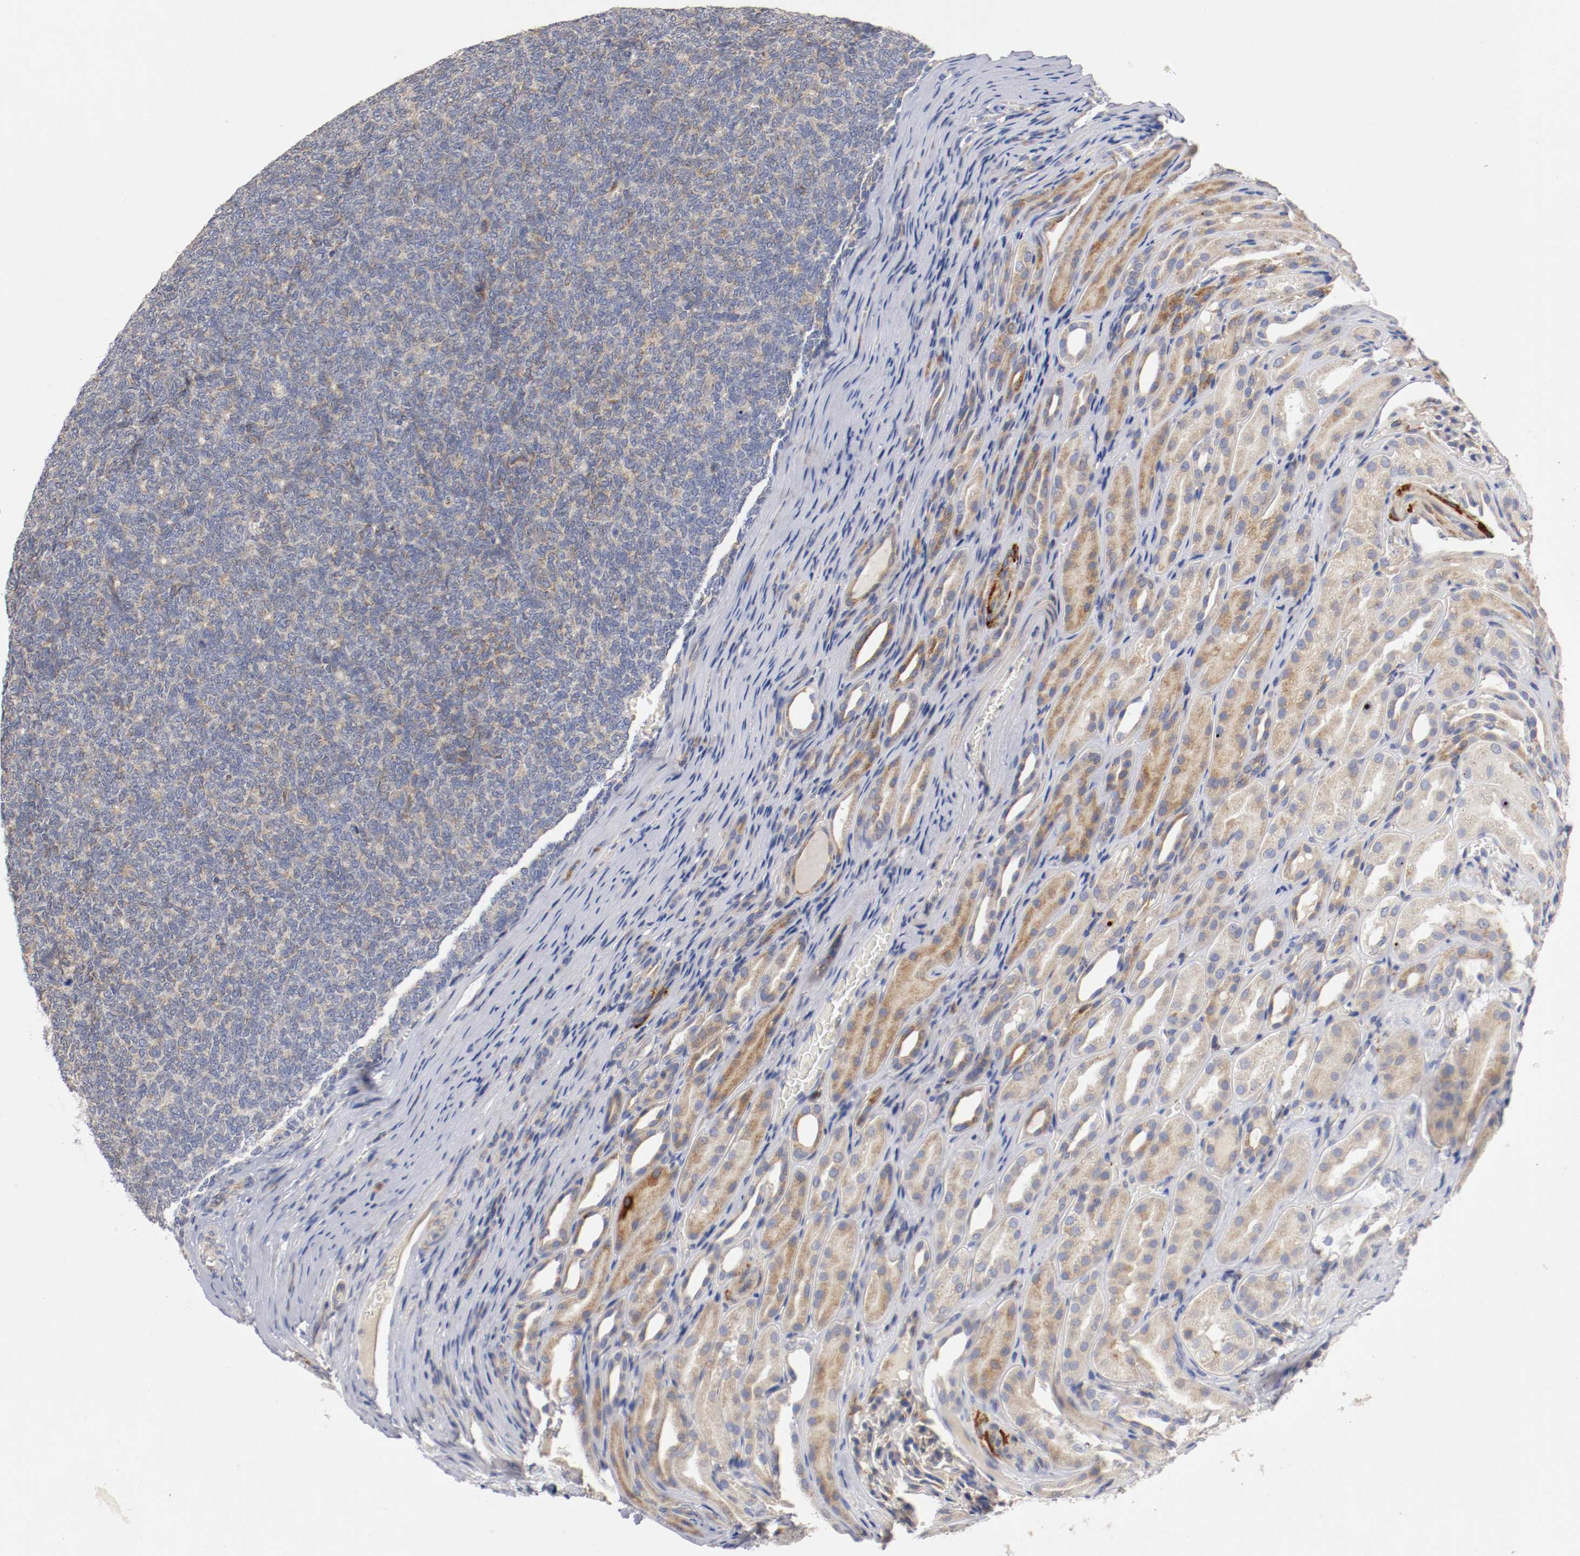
{"staining": {"intensity": "weak", "quantity": ">75%", "location": "cytoplasmic/membranous"}, "tissue": "renal cancer", "cell_type": "Tumor cells", "image_type": "cancer", "snomed": [{"axis": "morphology", "description": "Neoplasm, malignant, NOS"}, {"axis": "topography", "description": "Kidney"}], "caption": "This photomicrograph demonstrates immunohistochemistry staining of renal cancer (malignant neoplasm), with low weak cytoplasmic/membranous positivity in about >75% of tumor cells.", "gene": "TRAF2", "patient": {"sex": "male", "age": 28}}